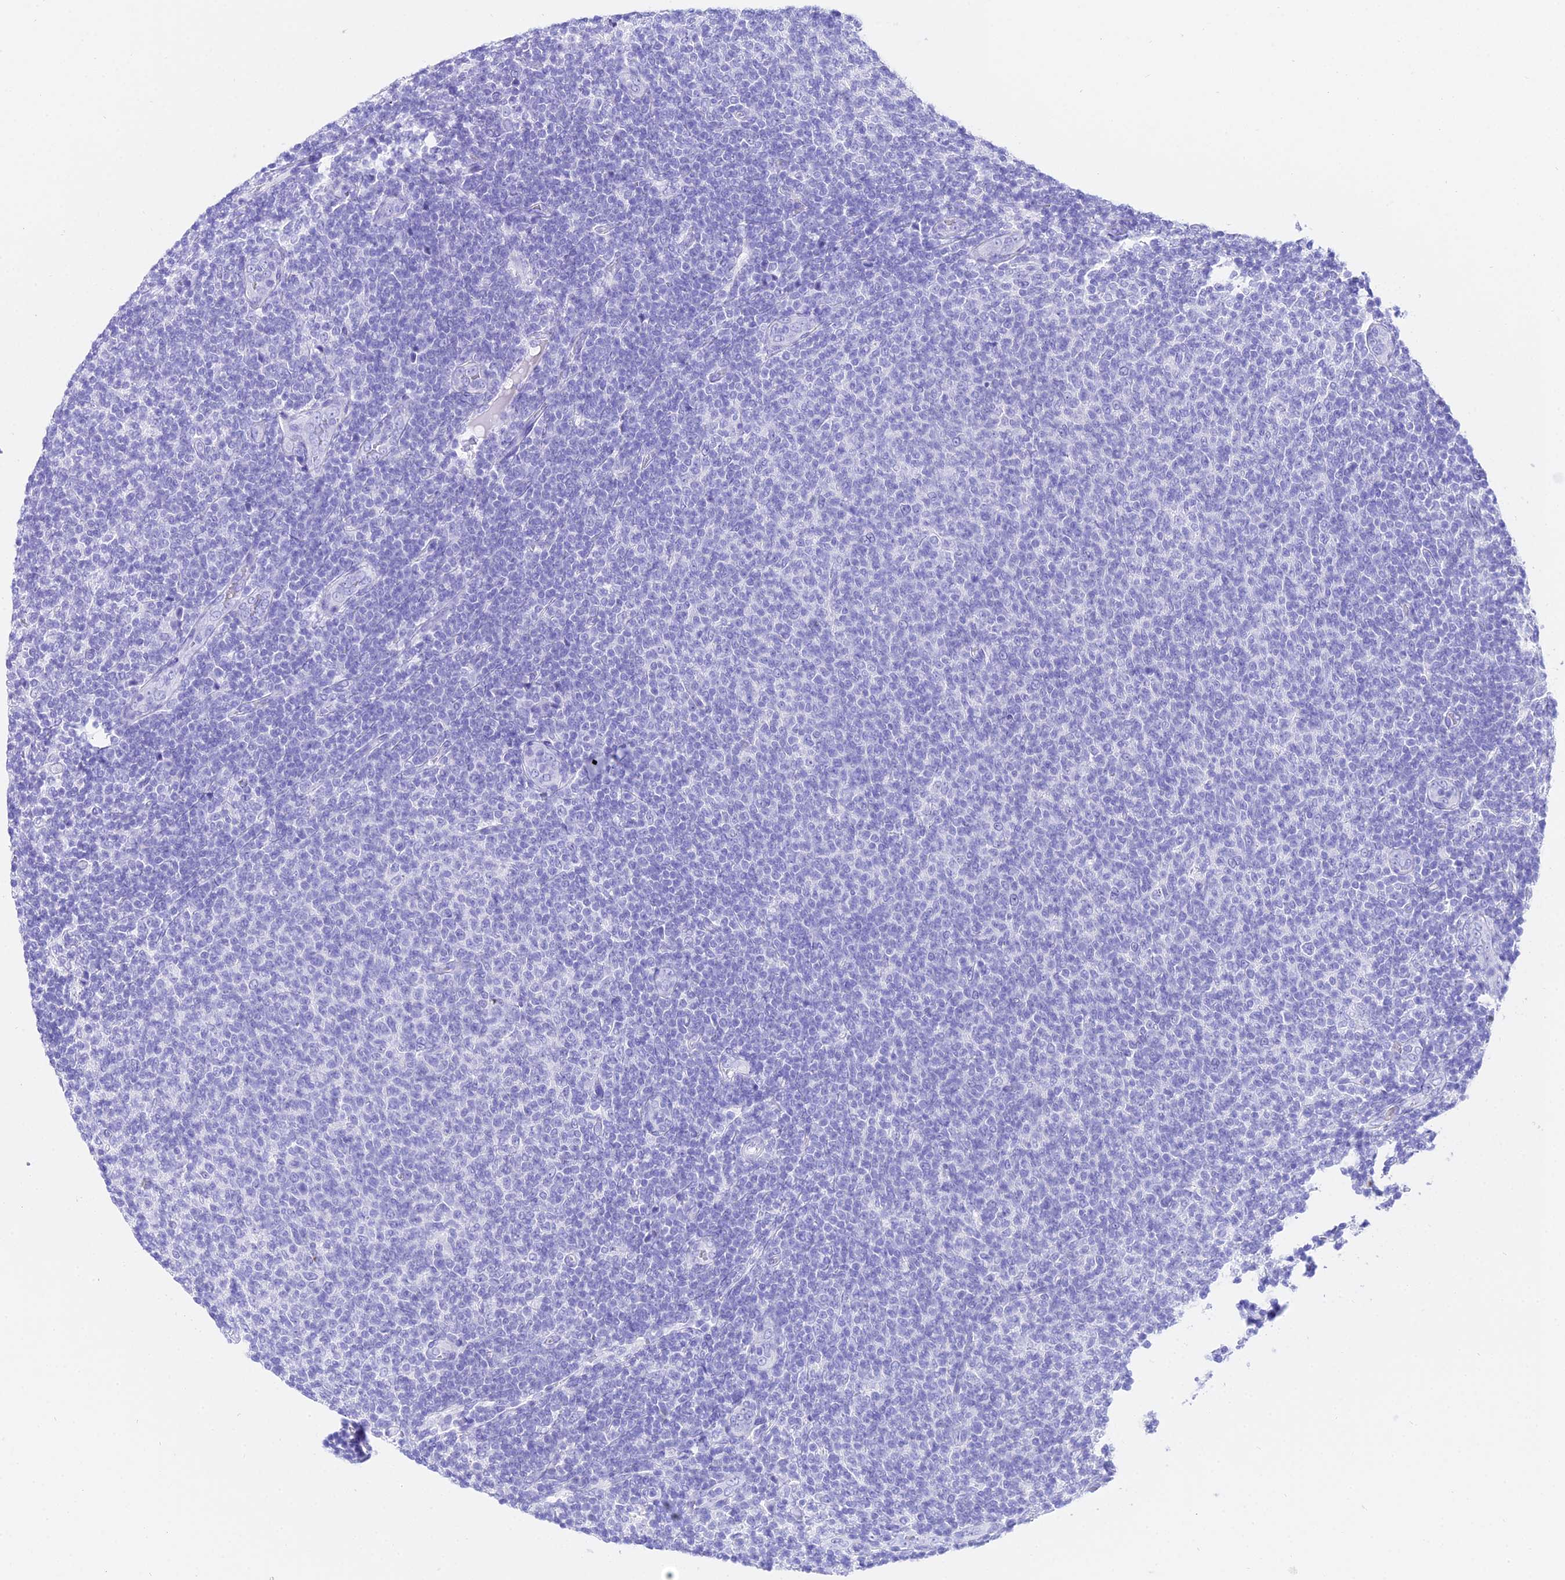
{"staining": {"intensity": "negative", "quantity": "none", "location": "none"}, "tissue": "lymphoma", "cell_type": "Tumor cells", "image_type": "cancer", "snomed": [{"axis": "morphology", "description": "Malignant lymphoma, non-Hodgkin's type, Low grade"}, {"axis": "topography", "description": "Lymph node"}], "caption": "An immunohistochemistry histopathology image of lymphoma is shown. There is no staining in tumor cells of lymphoma. Nuclei are stained in blue.", "gene": "TRMT44", "patient": {"sex": "male", "age": 66}}